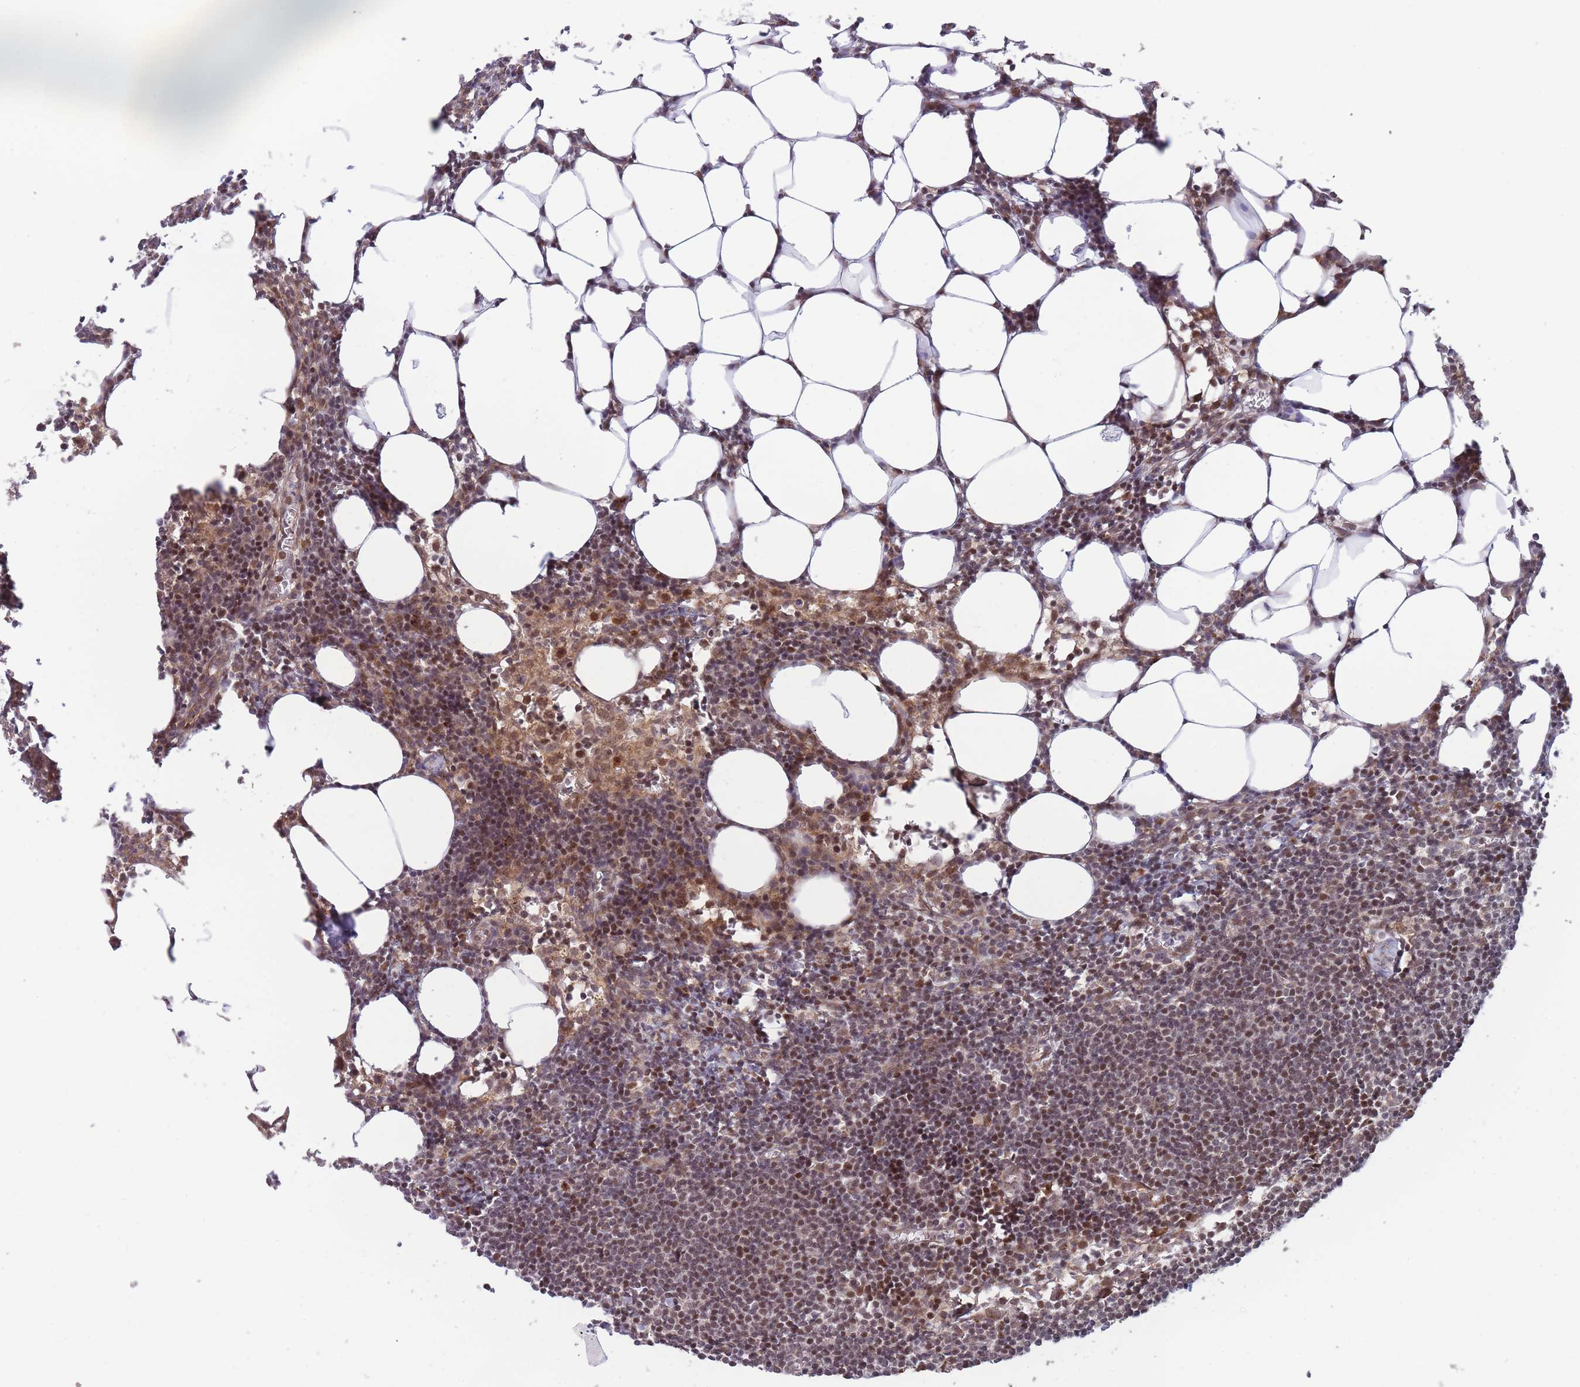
{"staining": {"intensity": "moderate", "quantity": ">75%", "location": "nuclear"}, "tissue": "lymph node", "cell_type": "Germinal center cells", "image_type": "normal", "snomed": [{"axis": "morphology", "description": "Normal tissue, NOS"}, {"axis": "topography", "description": "Lymph node"}], "caption": "A brown stain labels moderate nuclear positivity of a protein in germinal center cells of unremarkable lymph node.", "gene": "BOD1L1", "patient": {"sex": "female", "age": 30}}